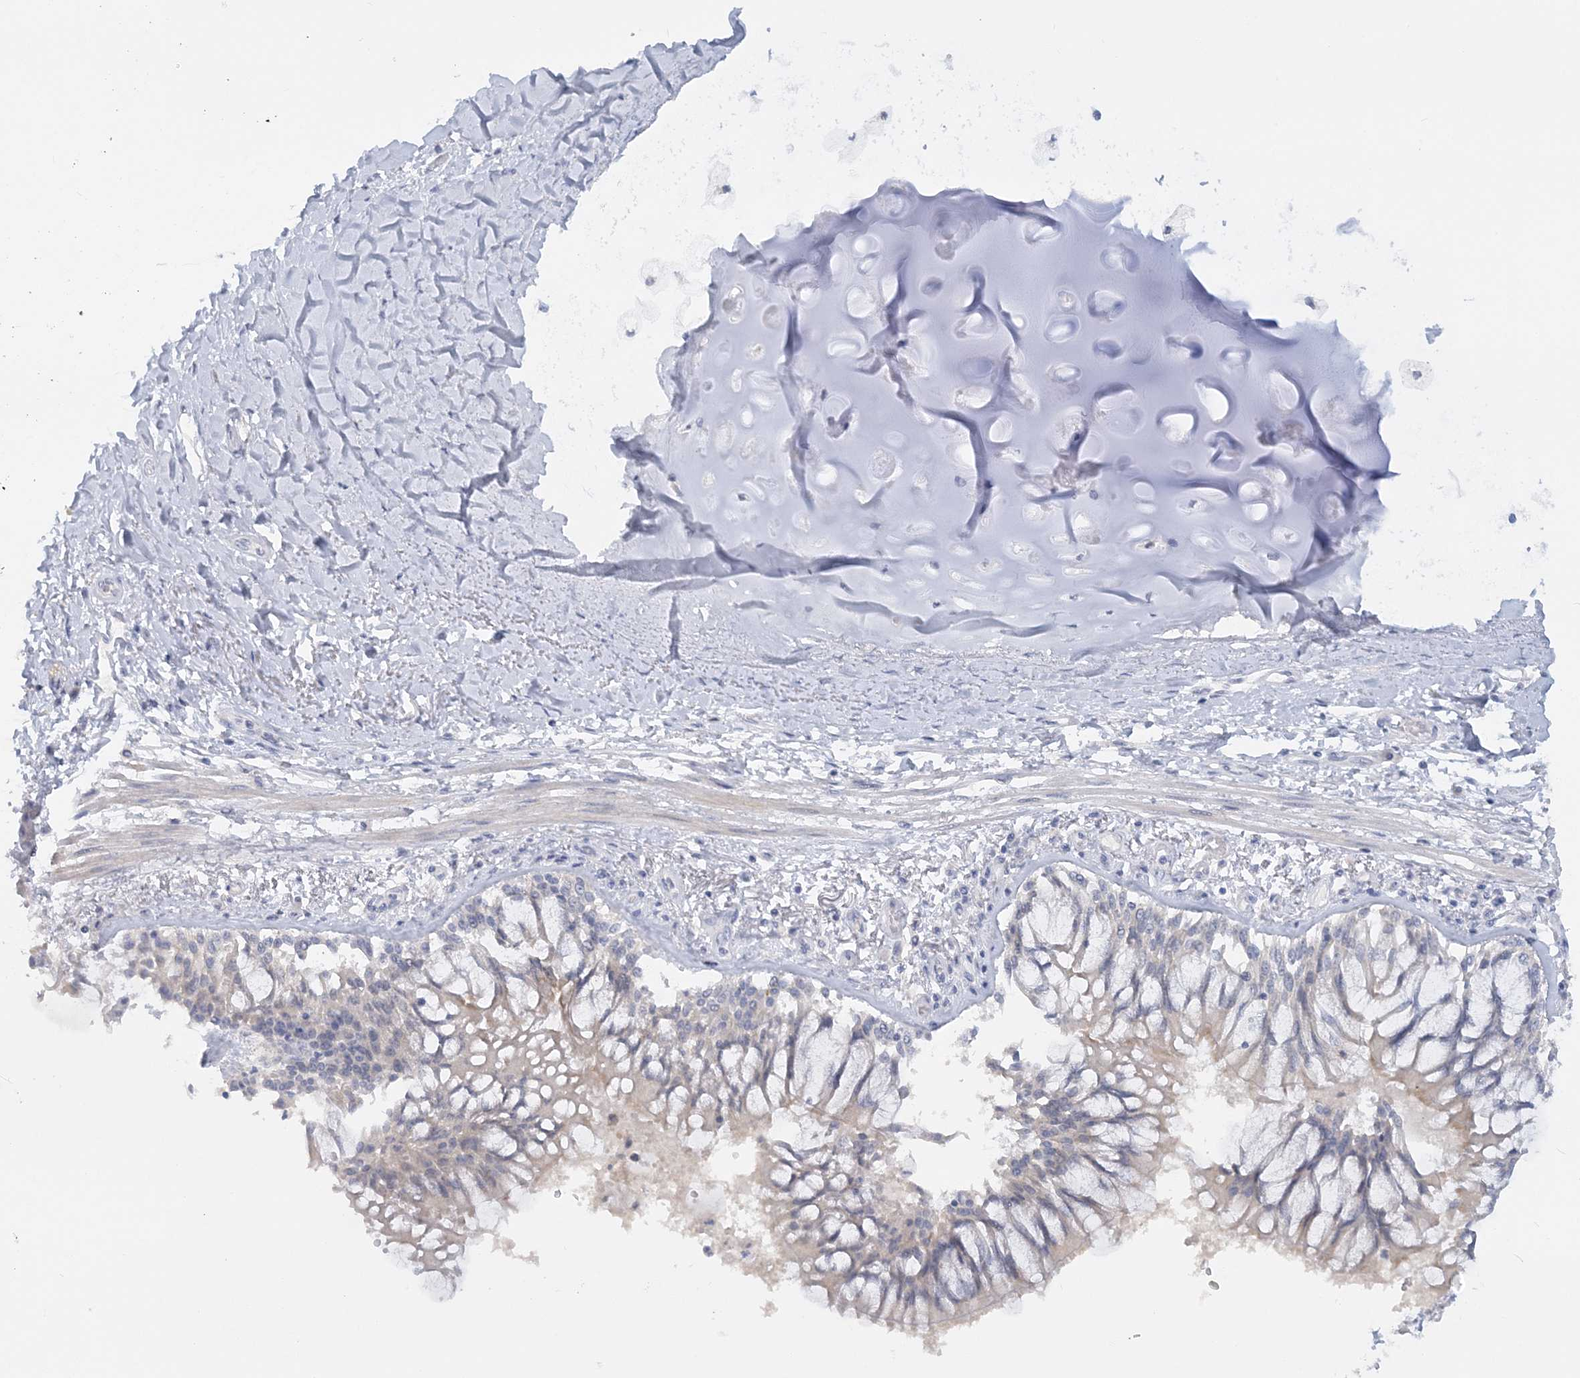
{"staining": {"intensity": "negative", "quantity": "none", "location": "none"}, "tissue": "adipose tissue", "cell_type": "Adipocytes", "image_type": "normal", "snomed": [{"axis": "morphology", "description": "Normal tissue, NOS"}, {"axis": "topography", "description": "Cartilage tissue"}, {"axis": "topography", "description": "Bronchus"}, {"axis": "topography", "description": "Lung"}, {"axis": "topography", "description": "Peripheral nerve tissue"}], "caption": "Adipose tissue stained for a protein using immunohistochemistry shows no positivity adipocytes.", "gene": "ENSG00000288637", "patient": {"sex": "female", "age": 49}}